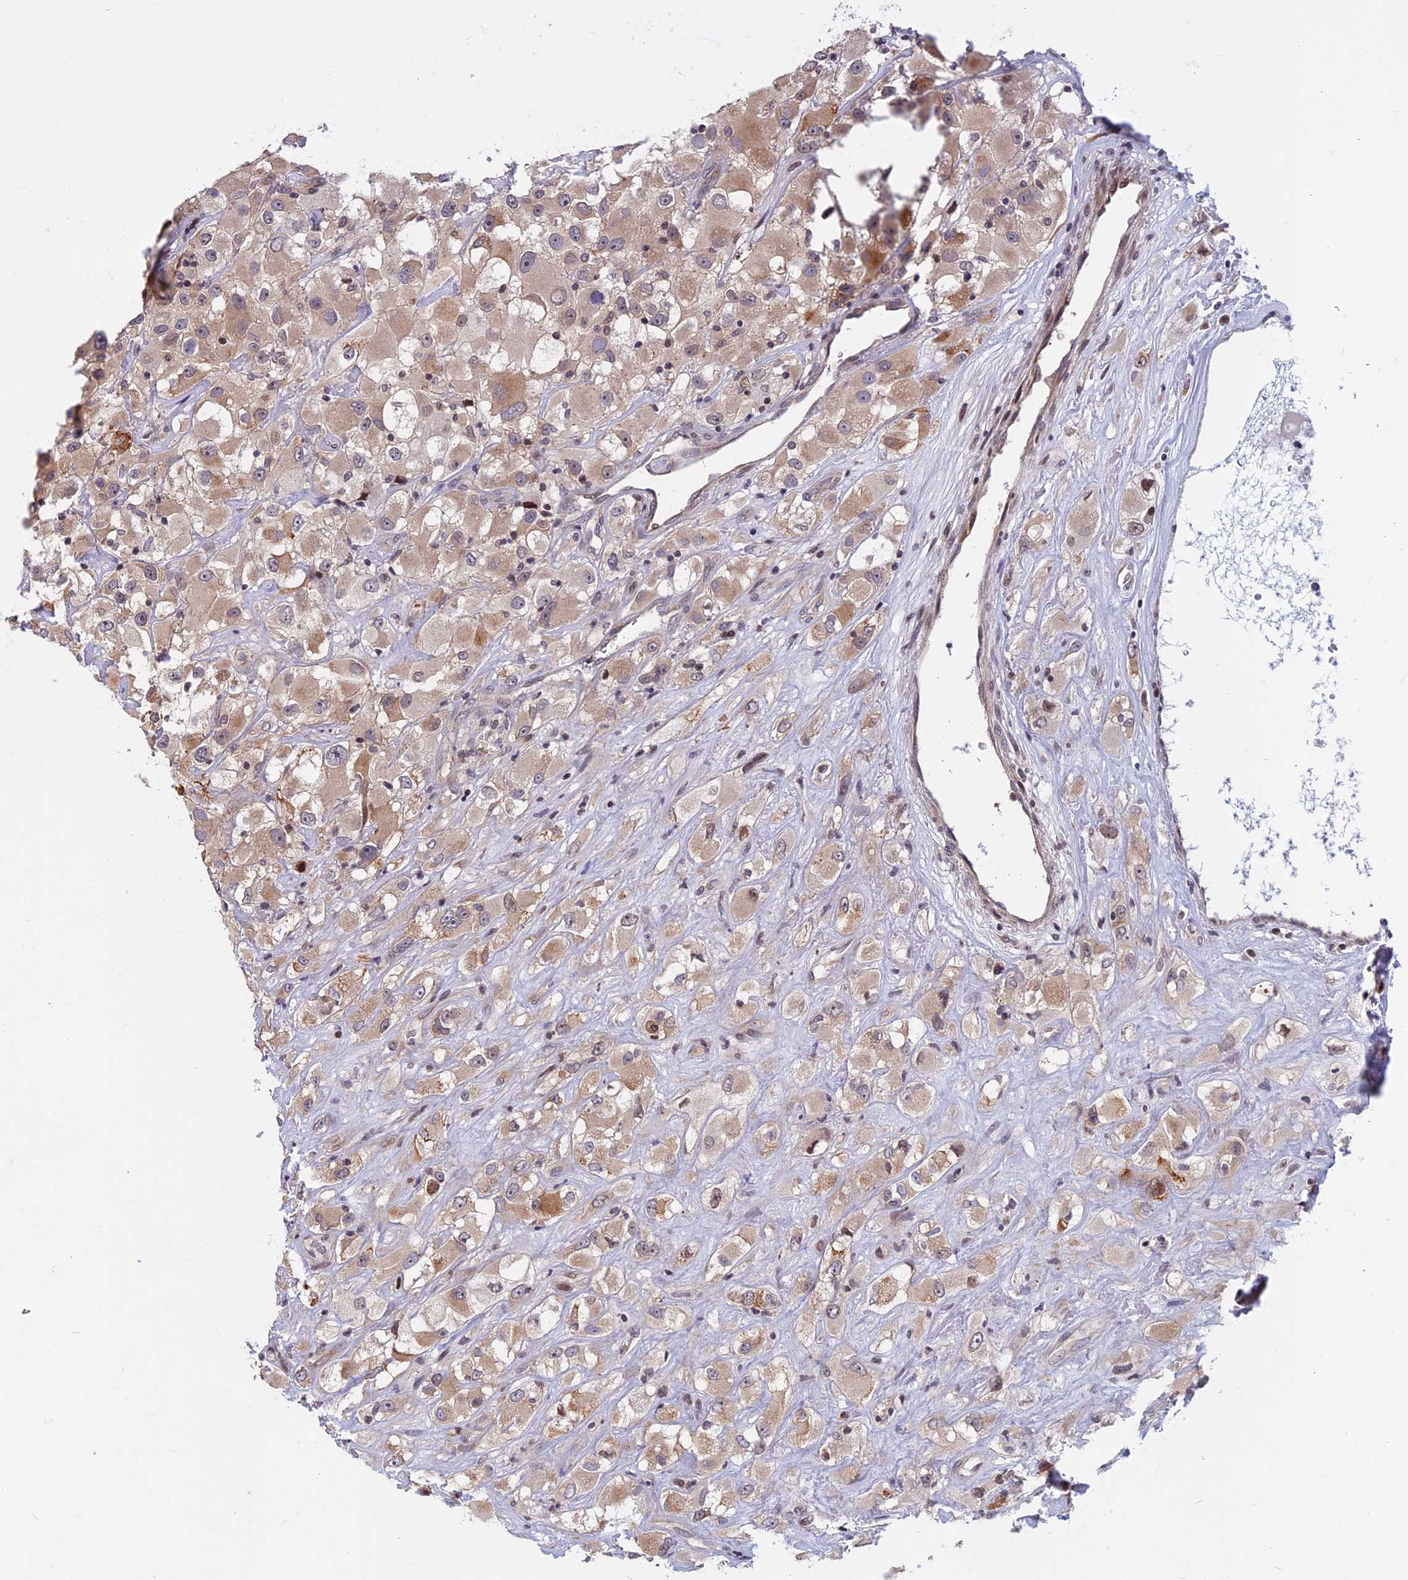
{"staining": {"intensity": "weak", "quantity": ">75%", "location": "cytoplasmic/membranous"}, "tissue": "renal cancer", "cell_type": "Tumor cells", "image_type": "cancer", "snomed": [{"axis": "morphology", "description": "Adenocarcinoma, NOS"}, {"axis": "topography", "description": "Kidney"}], "caption": "Immunohistochemistry of human renal adenocarcinoma shows low levels of weak cytoplasmic/membranous expression in approximately >75% of tumor cells. (Brightfield microscopy of DAB IHC at high magnification).", "gene": "CCDC113", "patient": {"sex": "female", "age": 52}}